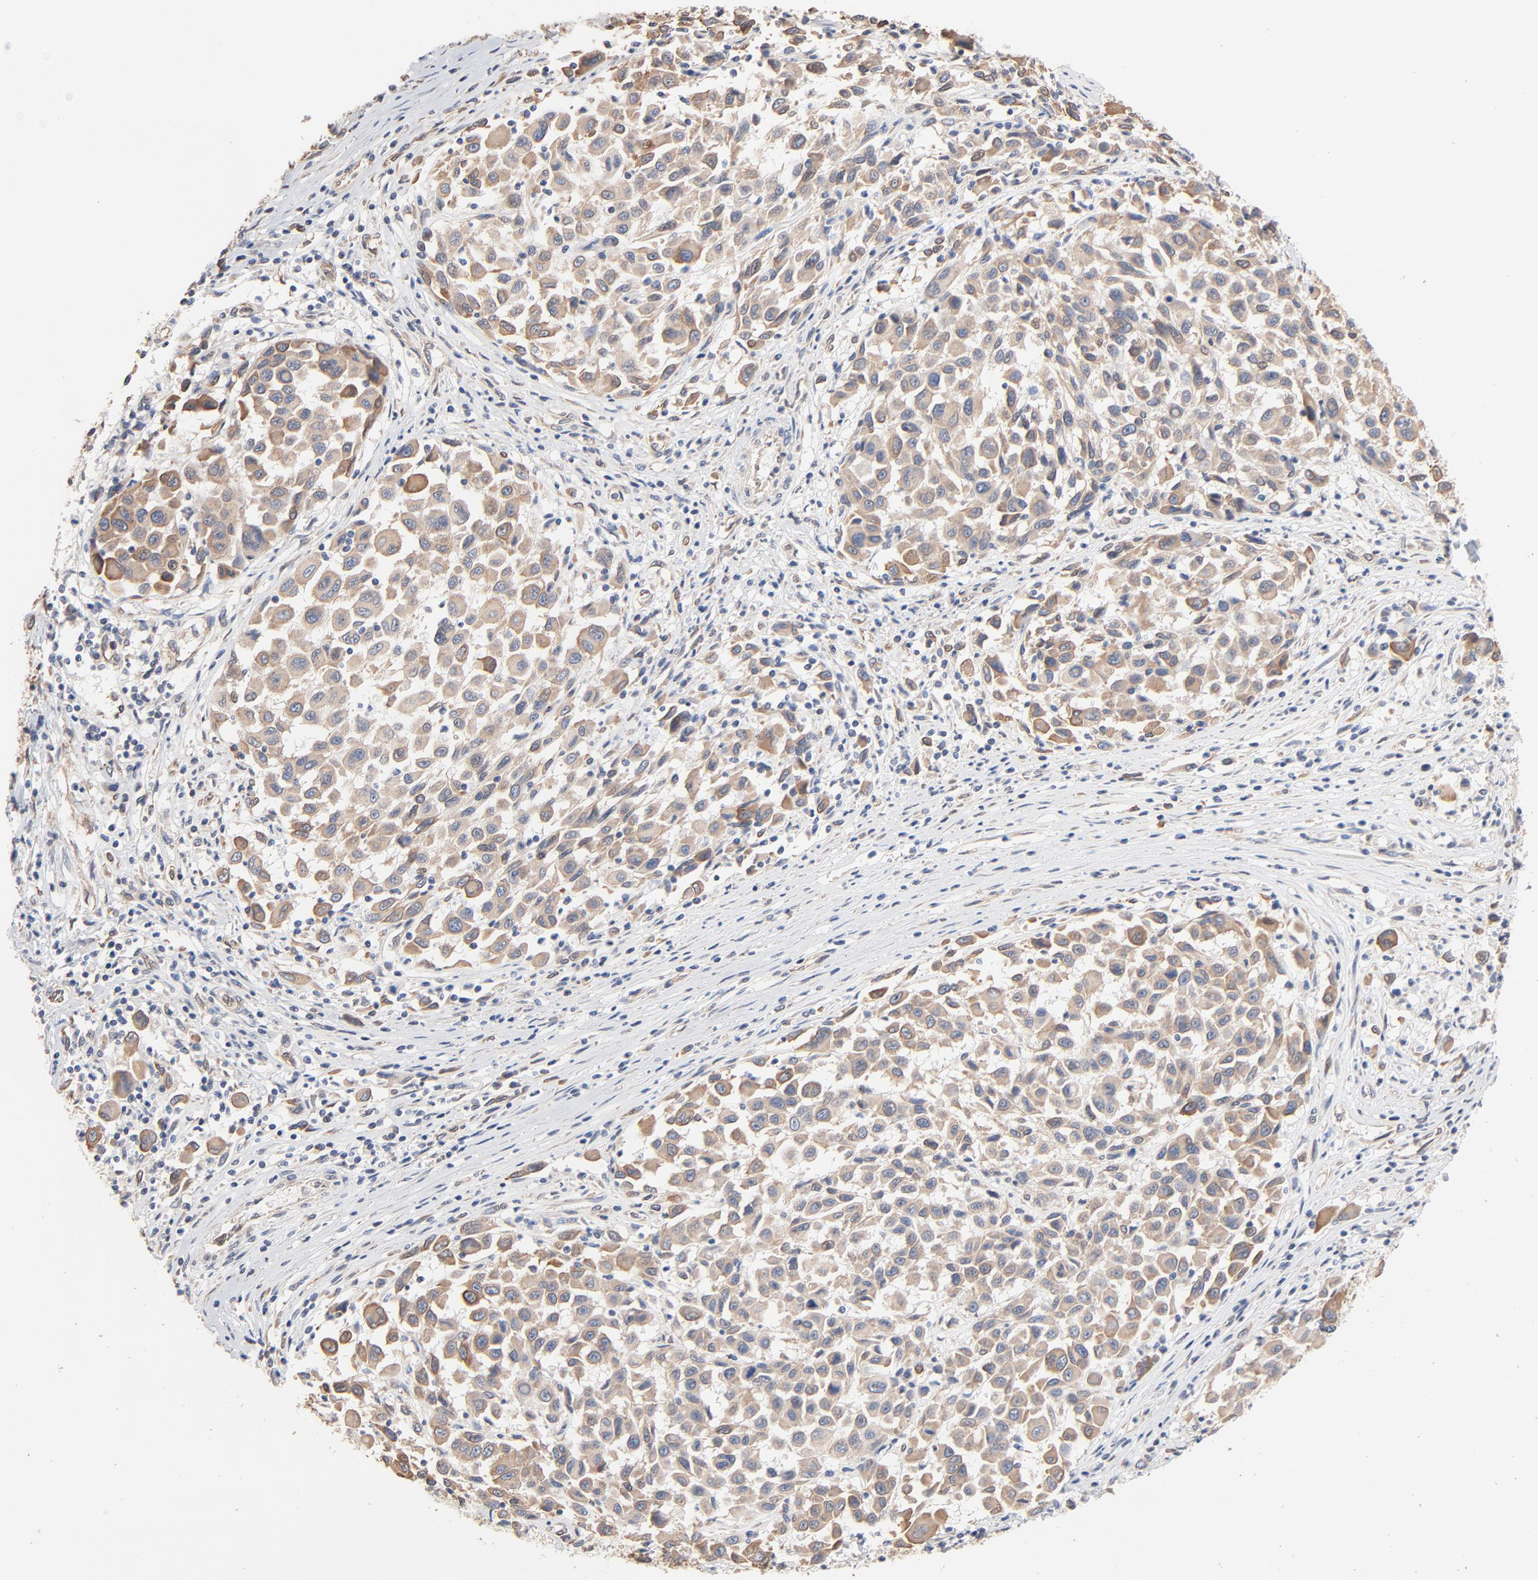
{"staining": {"intensity": "weak", "quantity": ">75%", "location": "cytoplasmic/membranous"}, "tissue": "melanoma", "cell_type": "Tumor cells", "image_type": "cancer", "snomed": [{"axis": "morphology", "description": "Malignant melanoma, Metastatic site"}, {"axis": "topography", "description": "Lymph node"}], "caption": "Malignant melanoma (metastatic site) stained with immunohistochemistry reveals weak cytoplasmic/membranous staining in about >75% of tumor cells.", "gene": "ABCD4", "patient": {"sex": "male", "age": 61}}